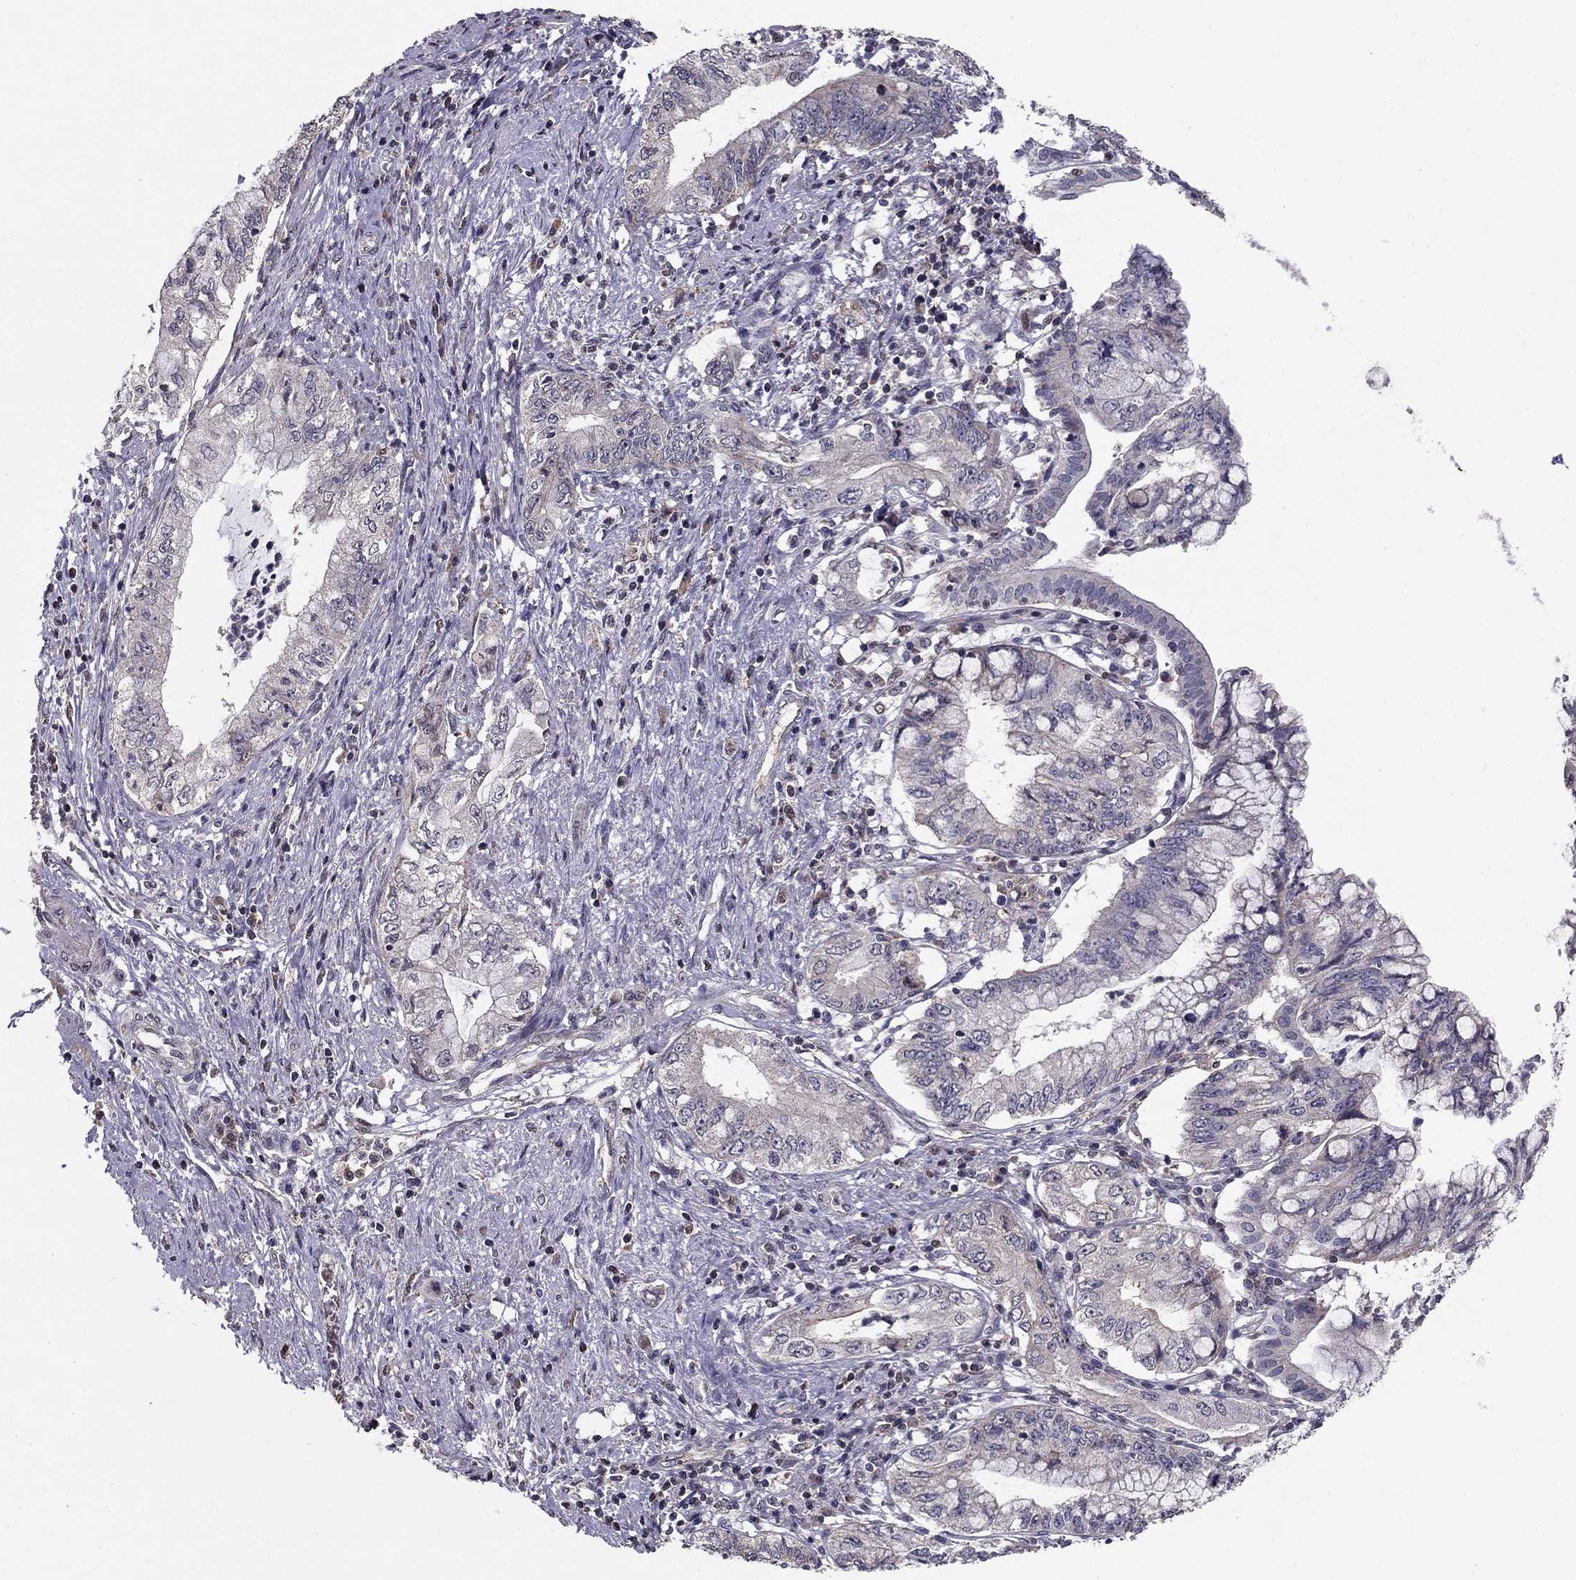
{"staining": {"intensity": "negative", "quantity": "none", "location": "none"}, "tissue": "pancreatic cancer", "cell_type": "Tumor cells", "image_type": "cancer", "snomed": [{"axis": "morphology", "description": "Adenocarcinoma, NOS"}, {"axis": "topography", "description": "Pancreas"}], "caption": "IHC image of human adenocarcinoma (pancreatic) stained for a protein (brown), which exhibits no expression in tumor cells. (Immunohistochemistry (ihc), brightfield microscopy, high magnification).", "gene": "HCN1", "patient": {"sex": "female", "age": 73}}